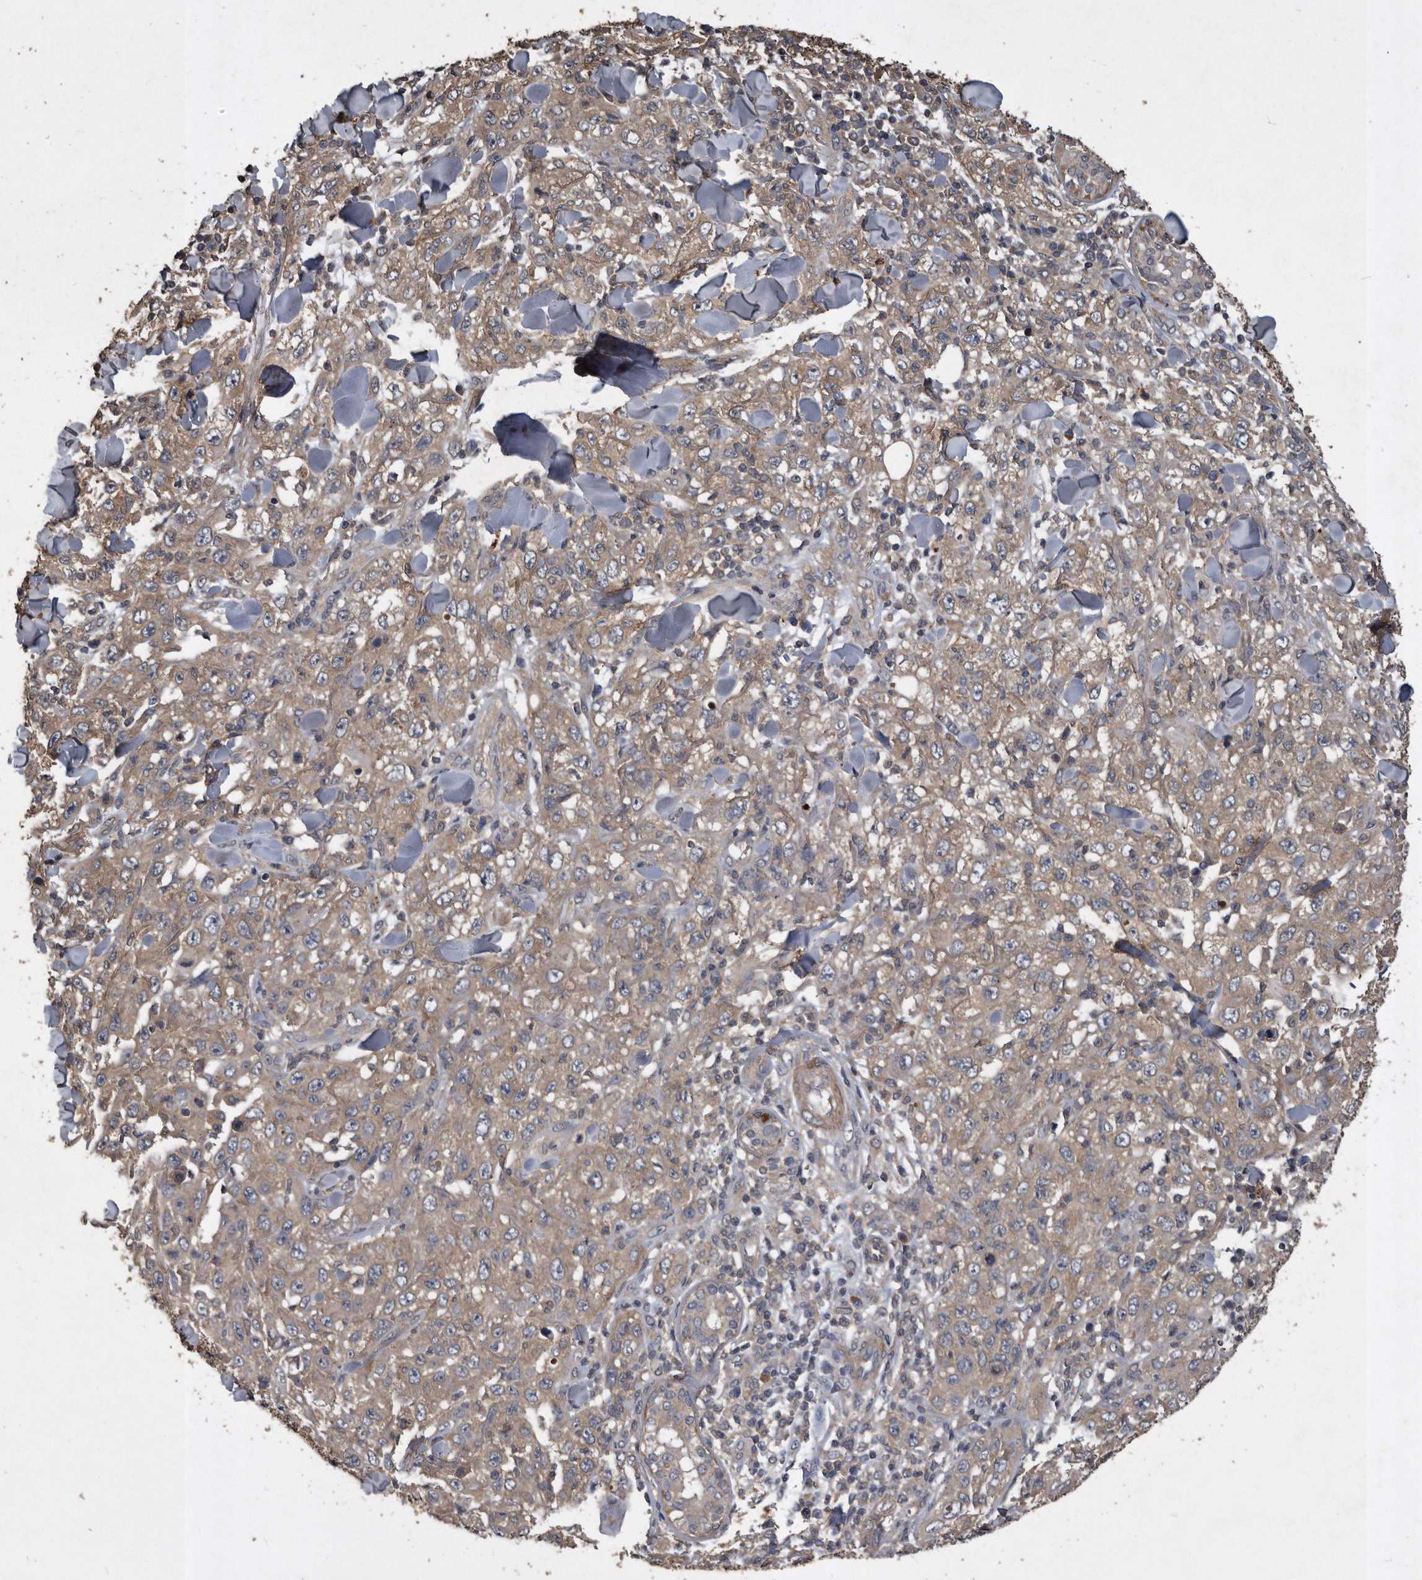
{"staining": {"intensity": "weak", "quantity": ">75%", "location": "cytoplasmic/membranous"}, "tissue": "skin cancer", "cell_type": "Tumor cells", "image_type": "cancer", "snomed": [{"axis": "morphology", "description": "Squamous cell carcinoma, NOS"}, {"axis": "topography", "description": "Skin"}], "caption": "This histopathology image shows immunohistochemistry (IHC) staining of skin cancer (squamous cell carcinoma), with low weak cytoplasmic/membranous staining in about >75% of tumor cells.", "gene": "NRBP1", "patient": {"sex": "female", "age": 88}}